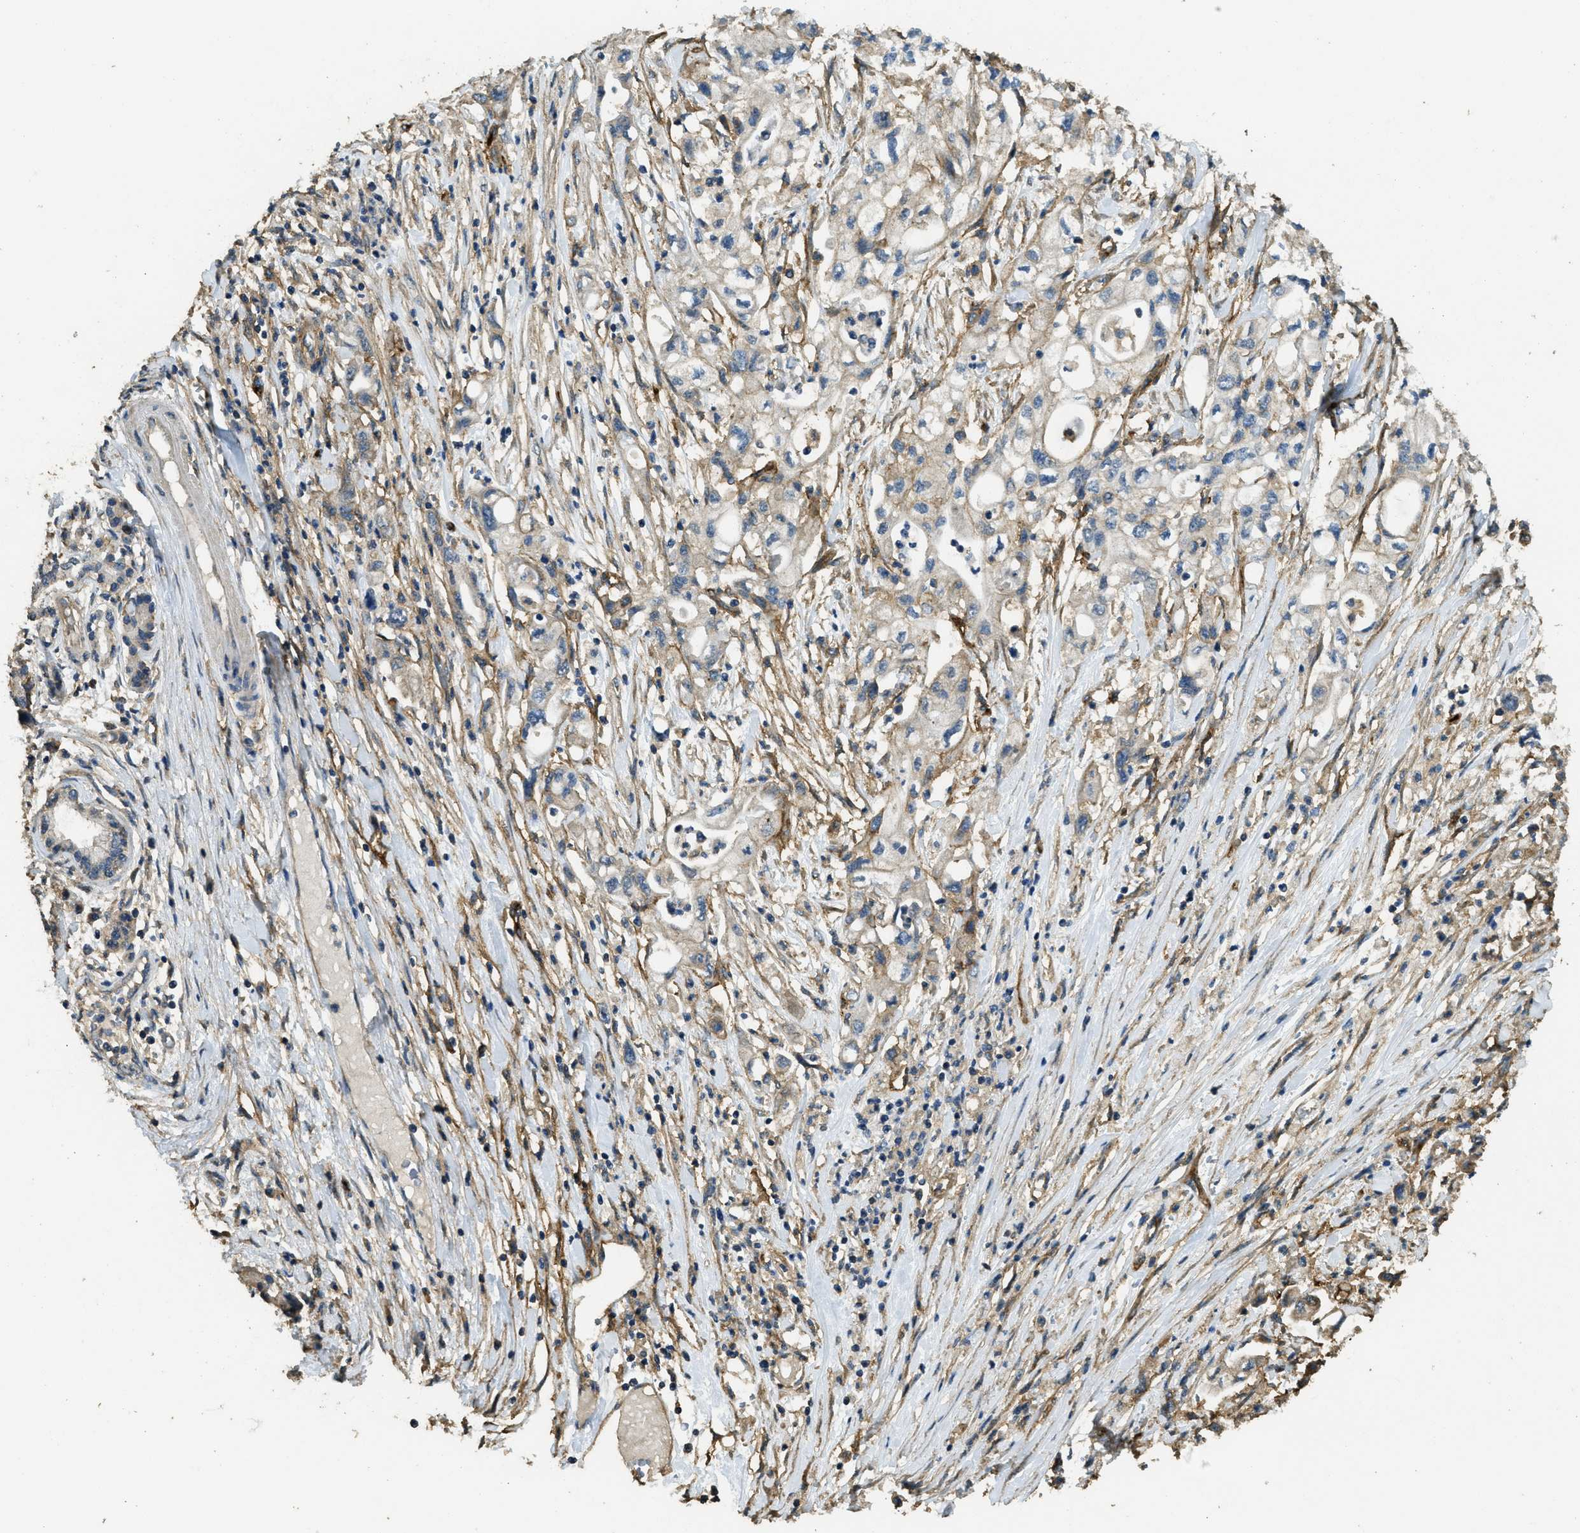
{"staining": {"intensity": "negative", "quantity": "none", "location": "none"}, "tissue": "pancreatic cancer", "cell_type": "Tumor cells", "image_type": "cancer", "snomed": [{"axis": "morphology", "description": "Adenocarcinoma, NOS"}, {"axis": "topography", "description": "Pancreas"}], "caption": "A histopathology image of adenocarcinoma (pancreatic) stained for a protein reveals no brown staining in tumor cells.", "gene": "CD276", "patient": {"sex": "male", "age": 79}}